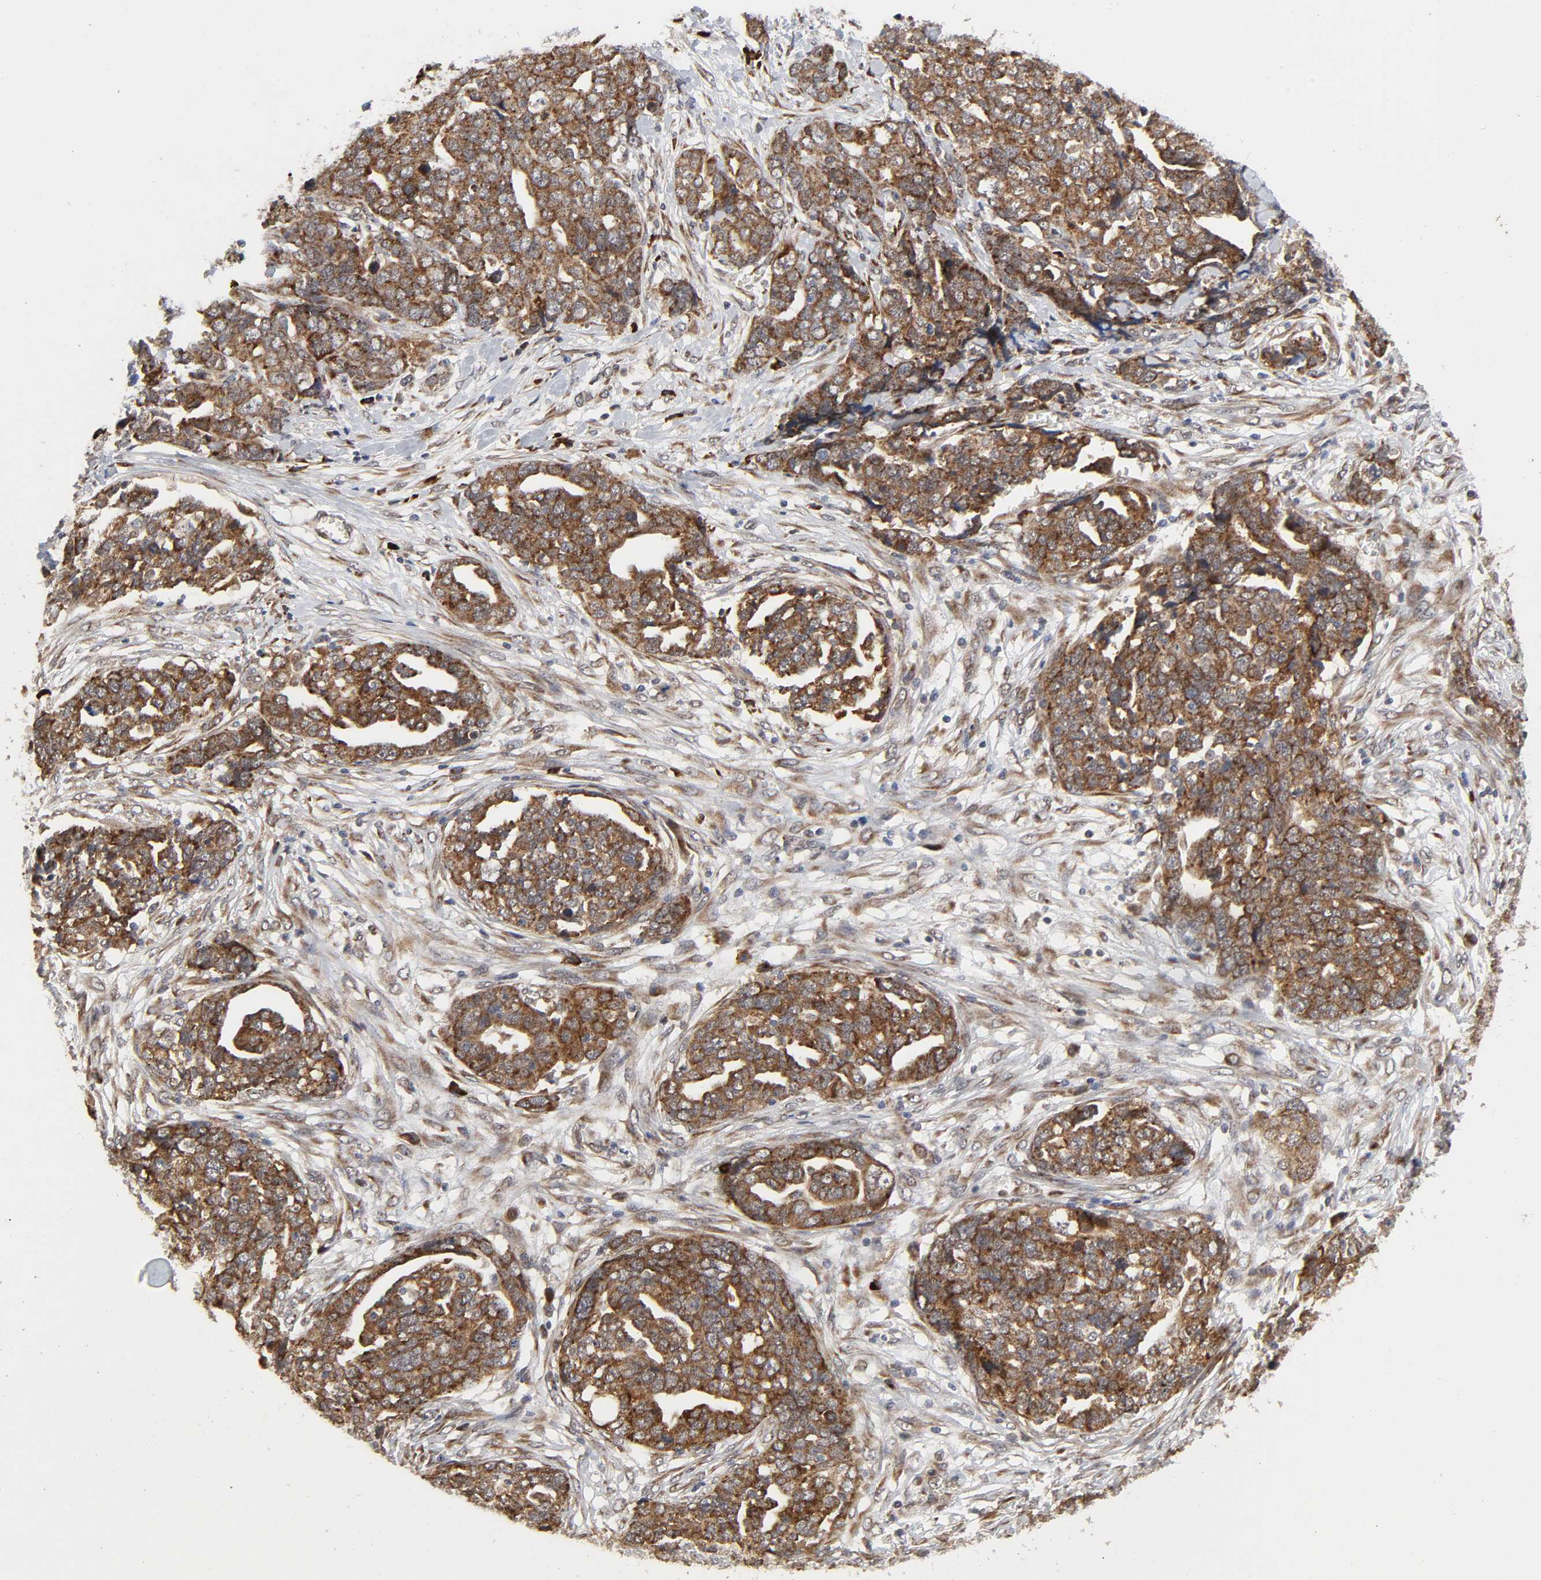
{"staining": {"intensity": "strong", "quantity": ">75%", "location": "cytoplasmic/membranous"}, "tissue": "ovarian cancer", "cell_type": "Tumor cells", "image_type": "cancer", "snomed": [{"axis": "morphology", "description": "Normal tissue, NOS"}, {"axis": "morphology", "description": "Cystadenocarcinoma, serous, NOS"}, {"axis": "topography", "description": "Fallopian tube"}, {"axis": "topography", "description": "Ovary"}], "caption": "About >75% of tumor cells in ovarian serous cystadenocarcinoma exhibit strong cytoplasmic/membranous protein staining as visualized by brown immunohistochemical staining.", "gene": "SLC30A9", "patient": {"sex": "female", "age": 56}}